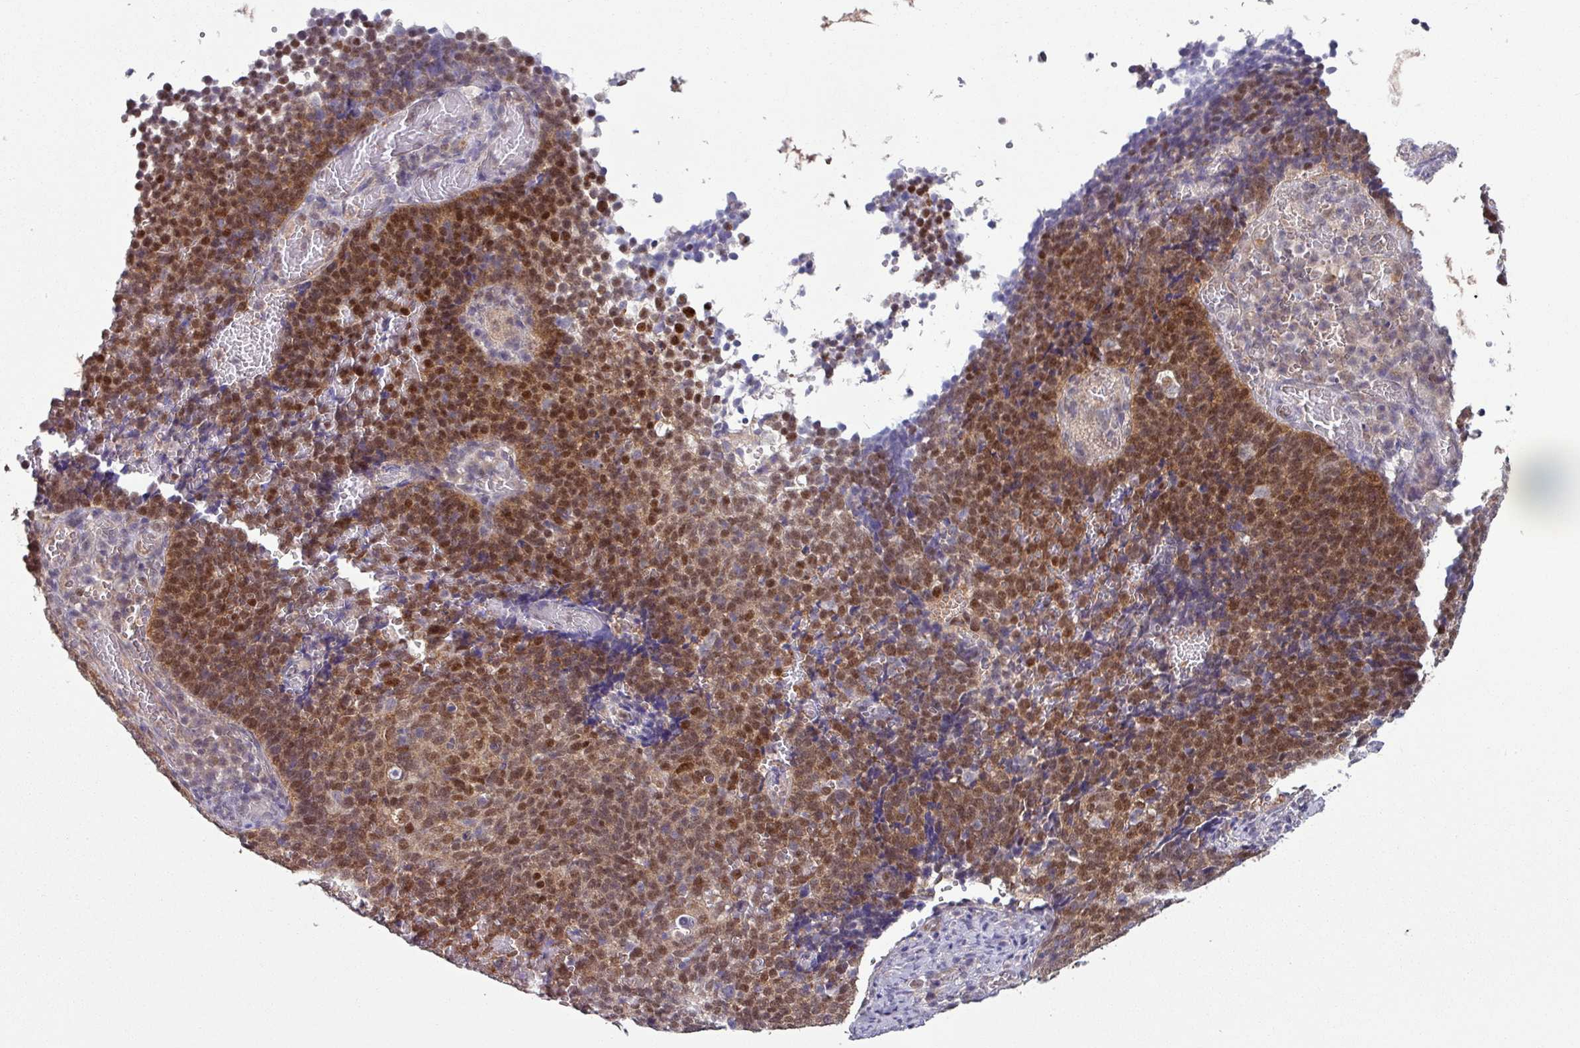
{"staining": {"intensity": "strong", "quantity": ">75%", "location": "cytoplasmic/membranous,nuclear"}, "tissue": "cervical cancer", "cell_type": "Tumor cells", "image_type": "cancer", "snomed": [{"axis": "morphology", "description": "Normal tissue, NOS"}, {"axis": "morphology", "description": "Squamous cell carcinoma, NOS"}, {"axis": "topography", "description": "Cervix"}], "caption": "Cervical cancer stained with a brown dye shows strong cytoplasmic/membranous and nuclear positive expression in approximately >75% of tumor cells.", "gene": "TTLL12", "patient": {"sex": "female", "age": 39}}